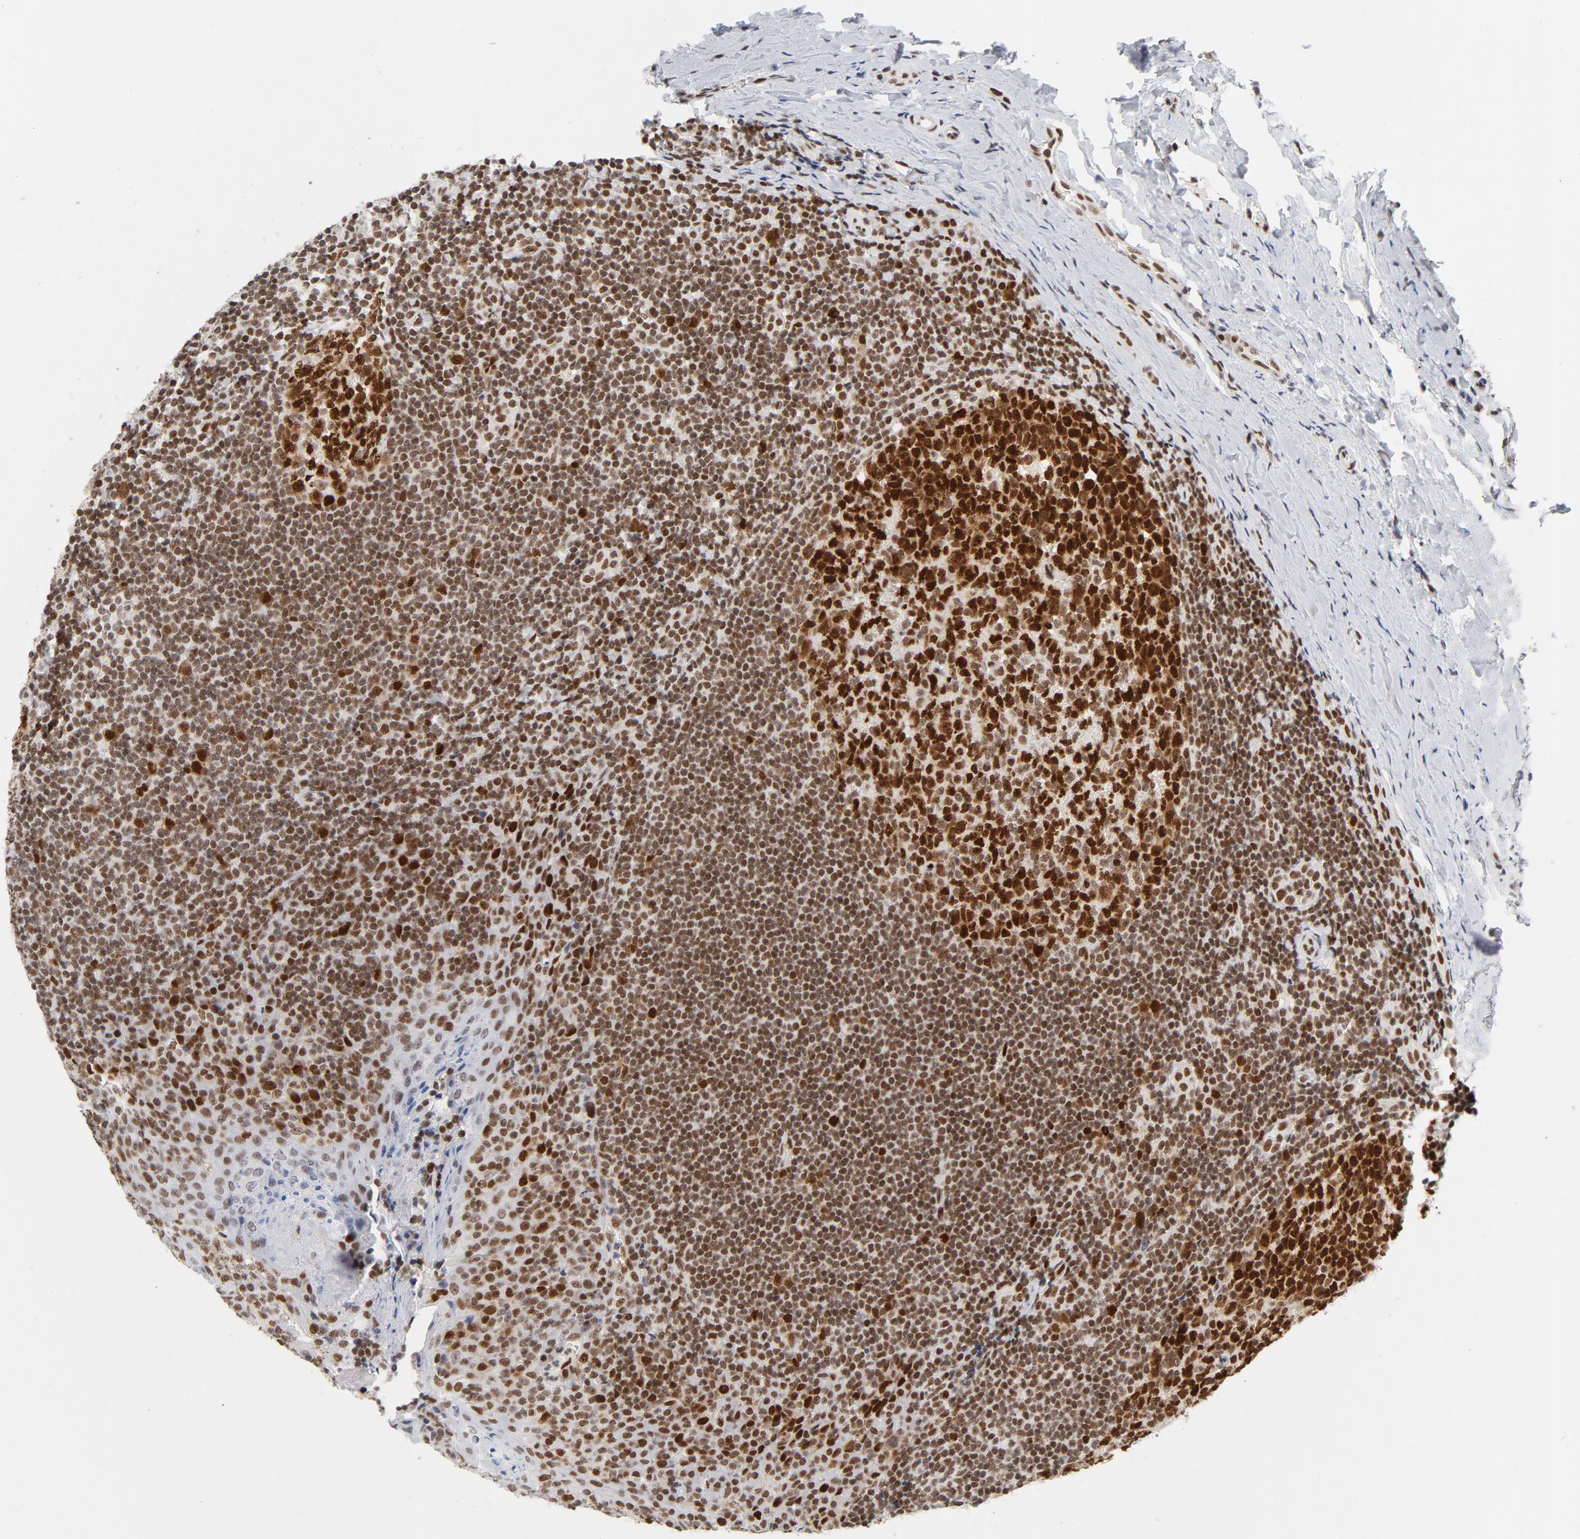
{"staining": {"intensity": "strong", "quantity": ">75%", "location": "nuclear"}, "tissue": "tonsil", "cell_type": "Germinal center cells", "image_type": "normal", "snomed": [{"axis": "morphology", "description": "Normal tissue, NOS"}, {"axis": "topography", "description": "Tonsil"}], "caption": "Germinal center cells reveal high levels of strong nuclear expression in approximately >75% of cells in benign tonsil. The staining was performed using DAB (3,3'-diaminobenzidine), with brown indicating positive protein expression. Nuclei are stained blue with hematoxylin.", "gene": "RFC4", "patient": {"sex": "male", "age": 31}}